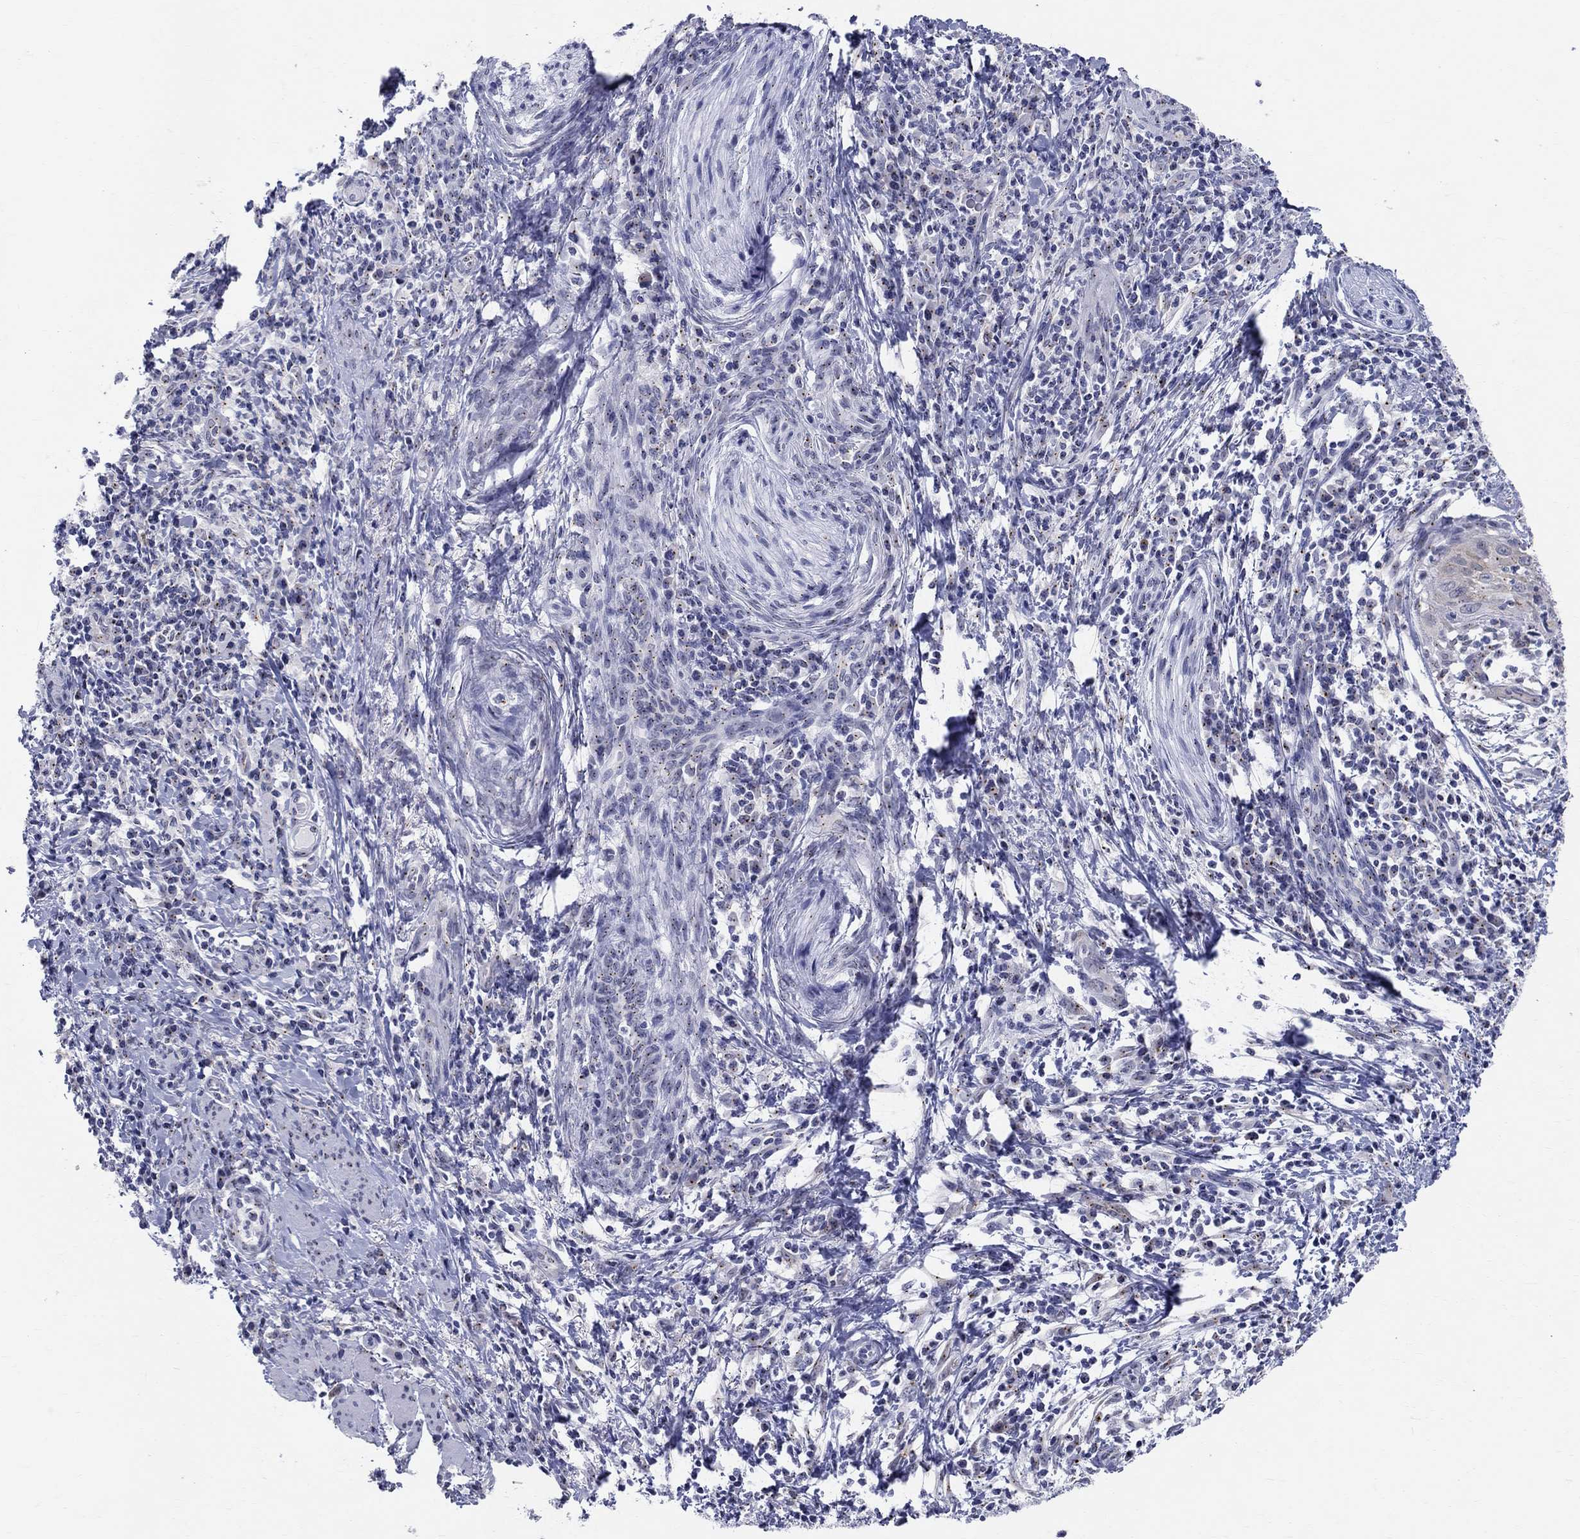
{"staining": {"intensity": "negative", "quantity": "none", "location": "none"}, "tissue": "cervical cancer", "cell_type": "Tumor cells", "image_type": "cancer", "snomed": [{"axis": "morphology", "description": "Squamous cell carcinoma, NOS"}, {"axis": "topography", "description": "Cervix"}], "caption": "A micrograph of cervical squamous cell carcinoma stained for a protein demonstrates no brown staining in tumor cells.", "gene": "CEP43", "patient": {"sex": "female", "age": 26}}